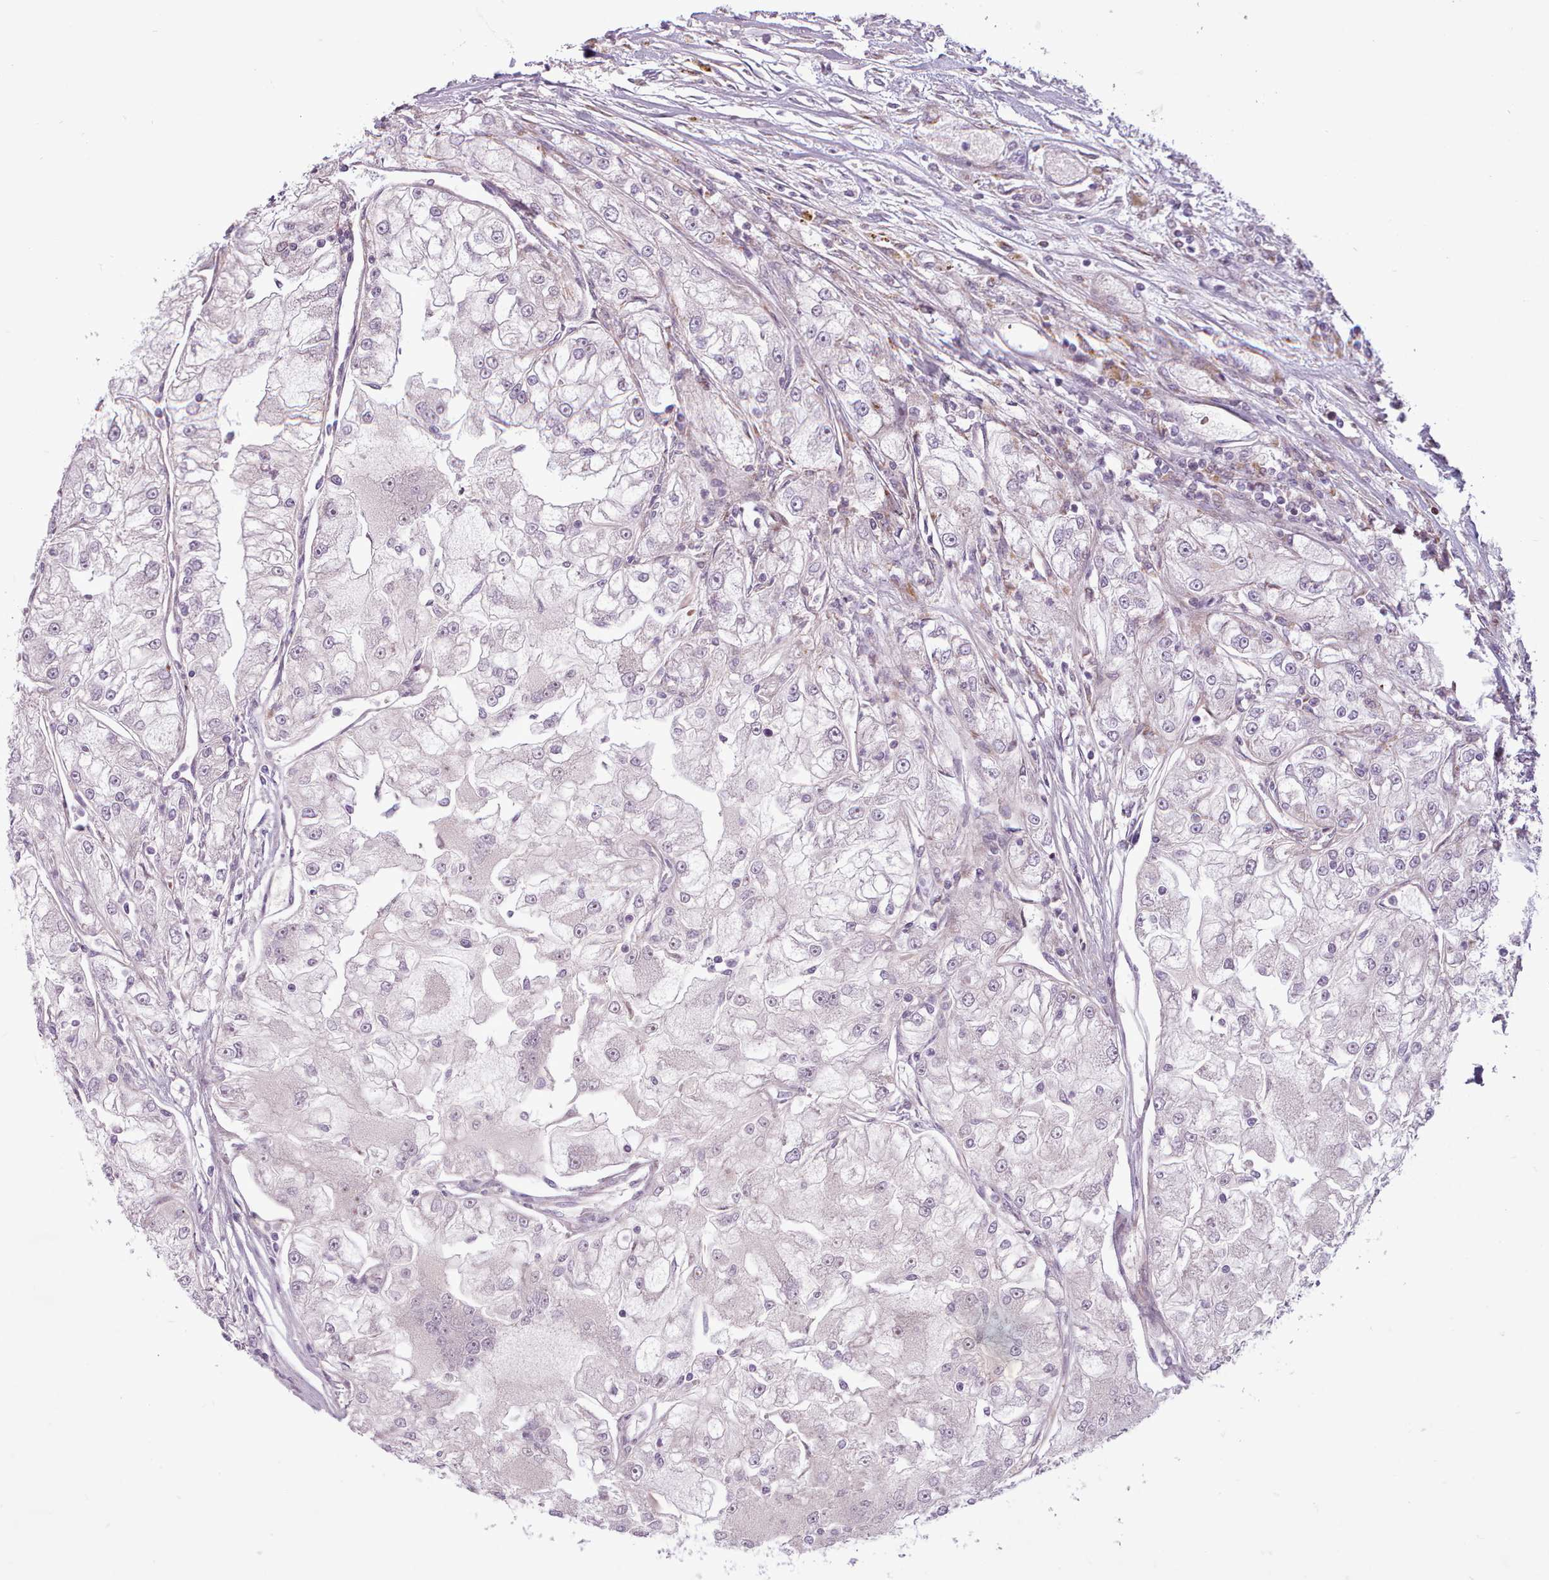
{"staining": {"intensity": "negative", "quantity": "none", "location": "none"}, "tissue": "renal cancer", "cell_type": "Tumor cells", "image_type": "cancer", "snomed": [{"axis": "morphology", "description": "Adenocarcinoma, NOS"}, {"axis": "topography", "description": "Kidney"}], "caption": "A histopathology image of renal adenocarcinoma stained for a protein exhibits no brown staining in tumor cells. The staining was performed using DAB (3,3'-diaminobenzidine) to visualize the protein expression in brown, while the nuclei were stained in blue with hematoxylin (Magnification: 20x).", "gene": "AVL9", "patient": {"sex": "female", "age": 72}}